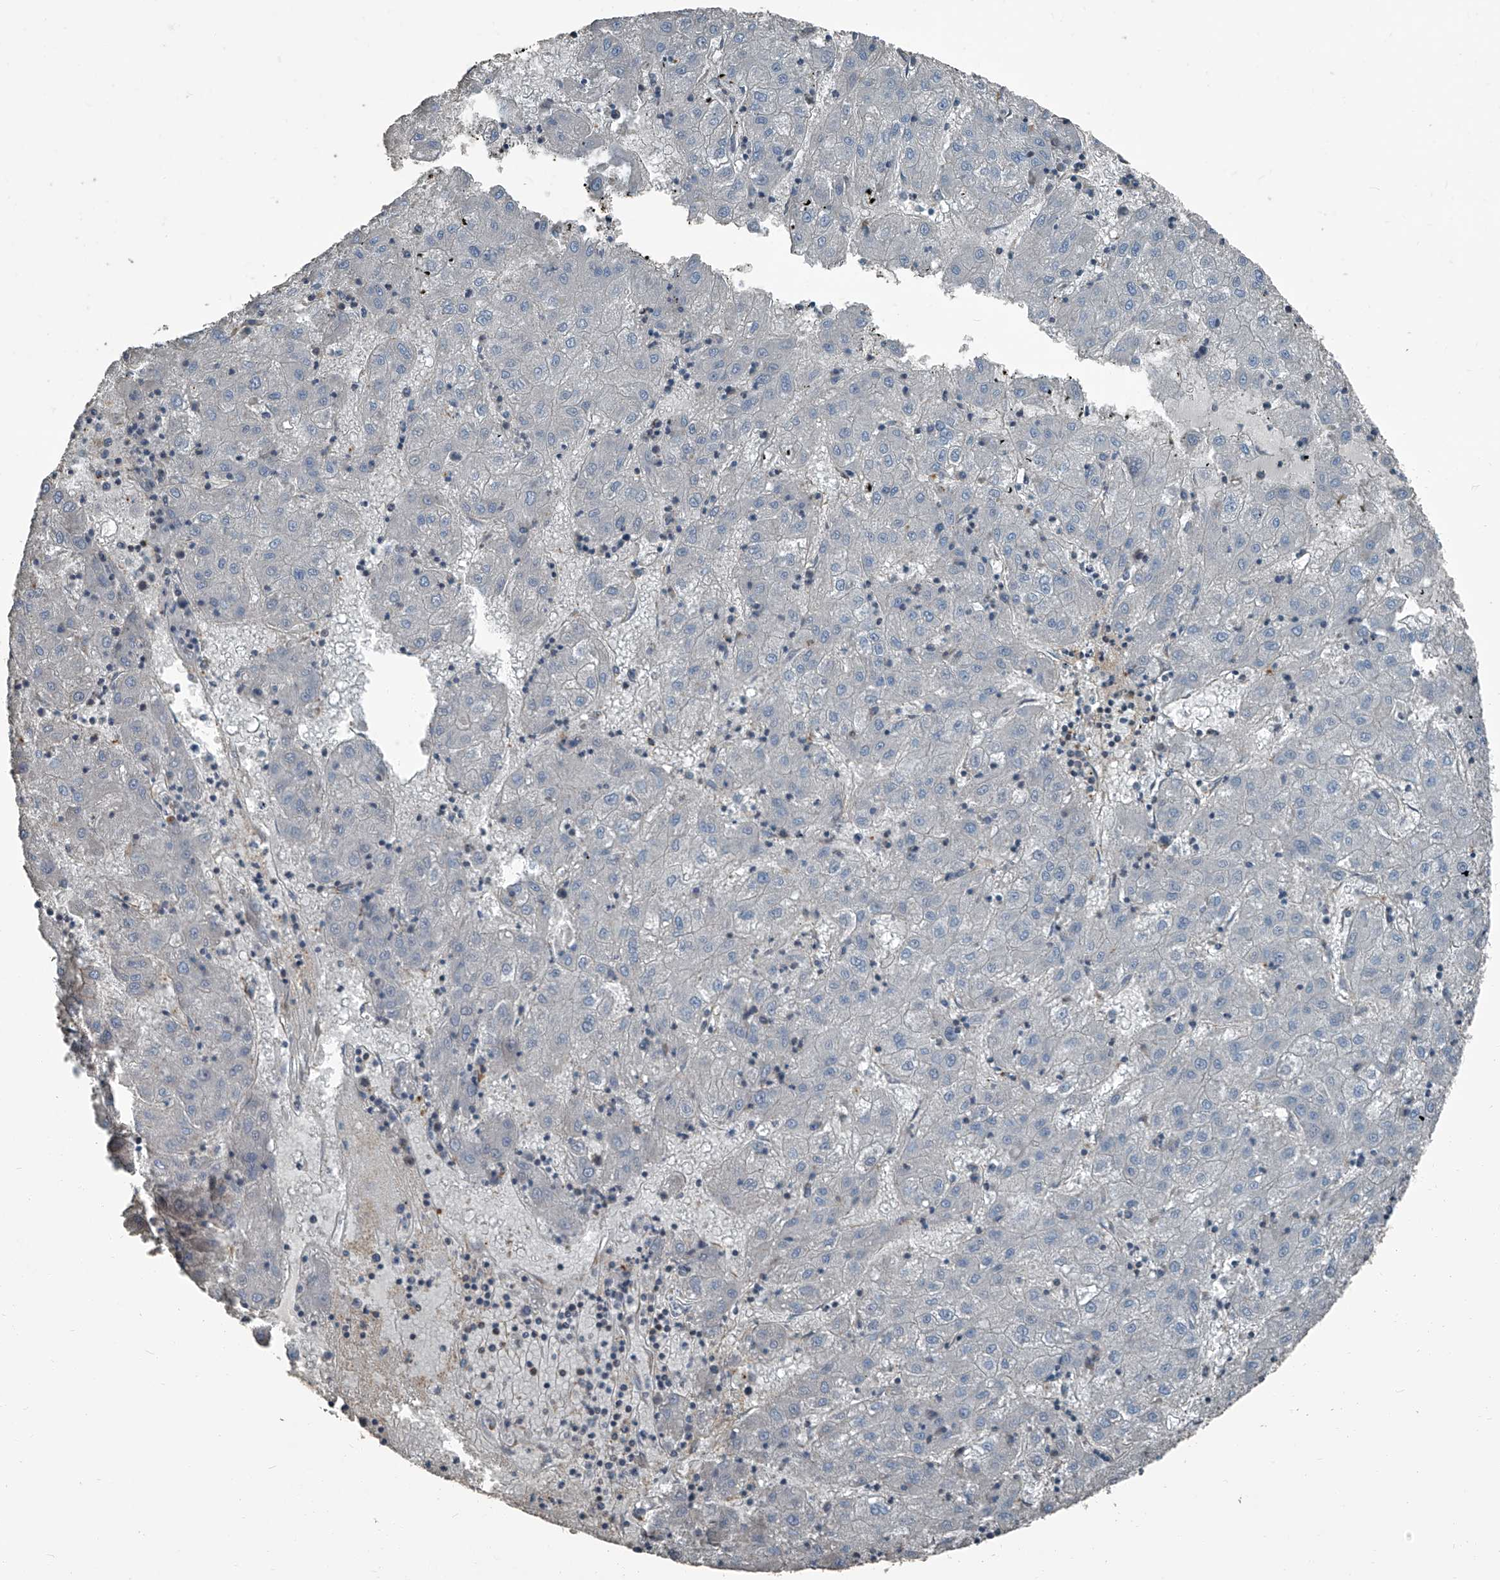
{"staining": {"intensity": "negative", "quantity": "none", "location": "none"}, "tissue": "liver cancer", "cell_type": "Tumor cells", "image_type": "cancer", "snomed": [{"axis": "morphology", "description": "Carcinoma, Hepatocellular, NOS"}, {"axis": "topography", "description": "Liver"}], "caption": "This is a micrograph of immunohistochemistry staining of liver hepatocellular carcinoma, which shows no staining in tumor cells.", "gene": "SEPTIN7", "patient": {"sex": "male", "age": 72}}